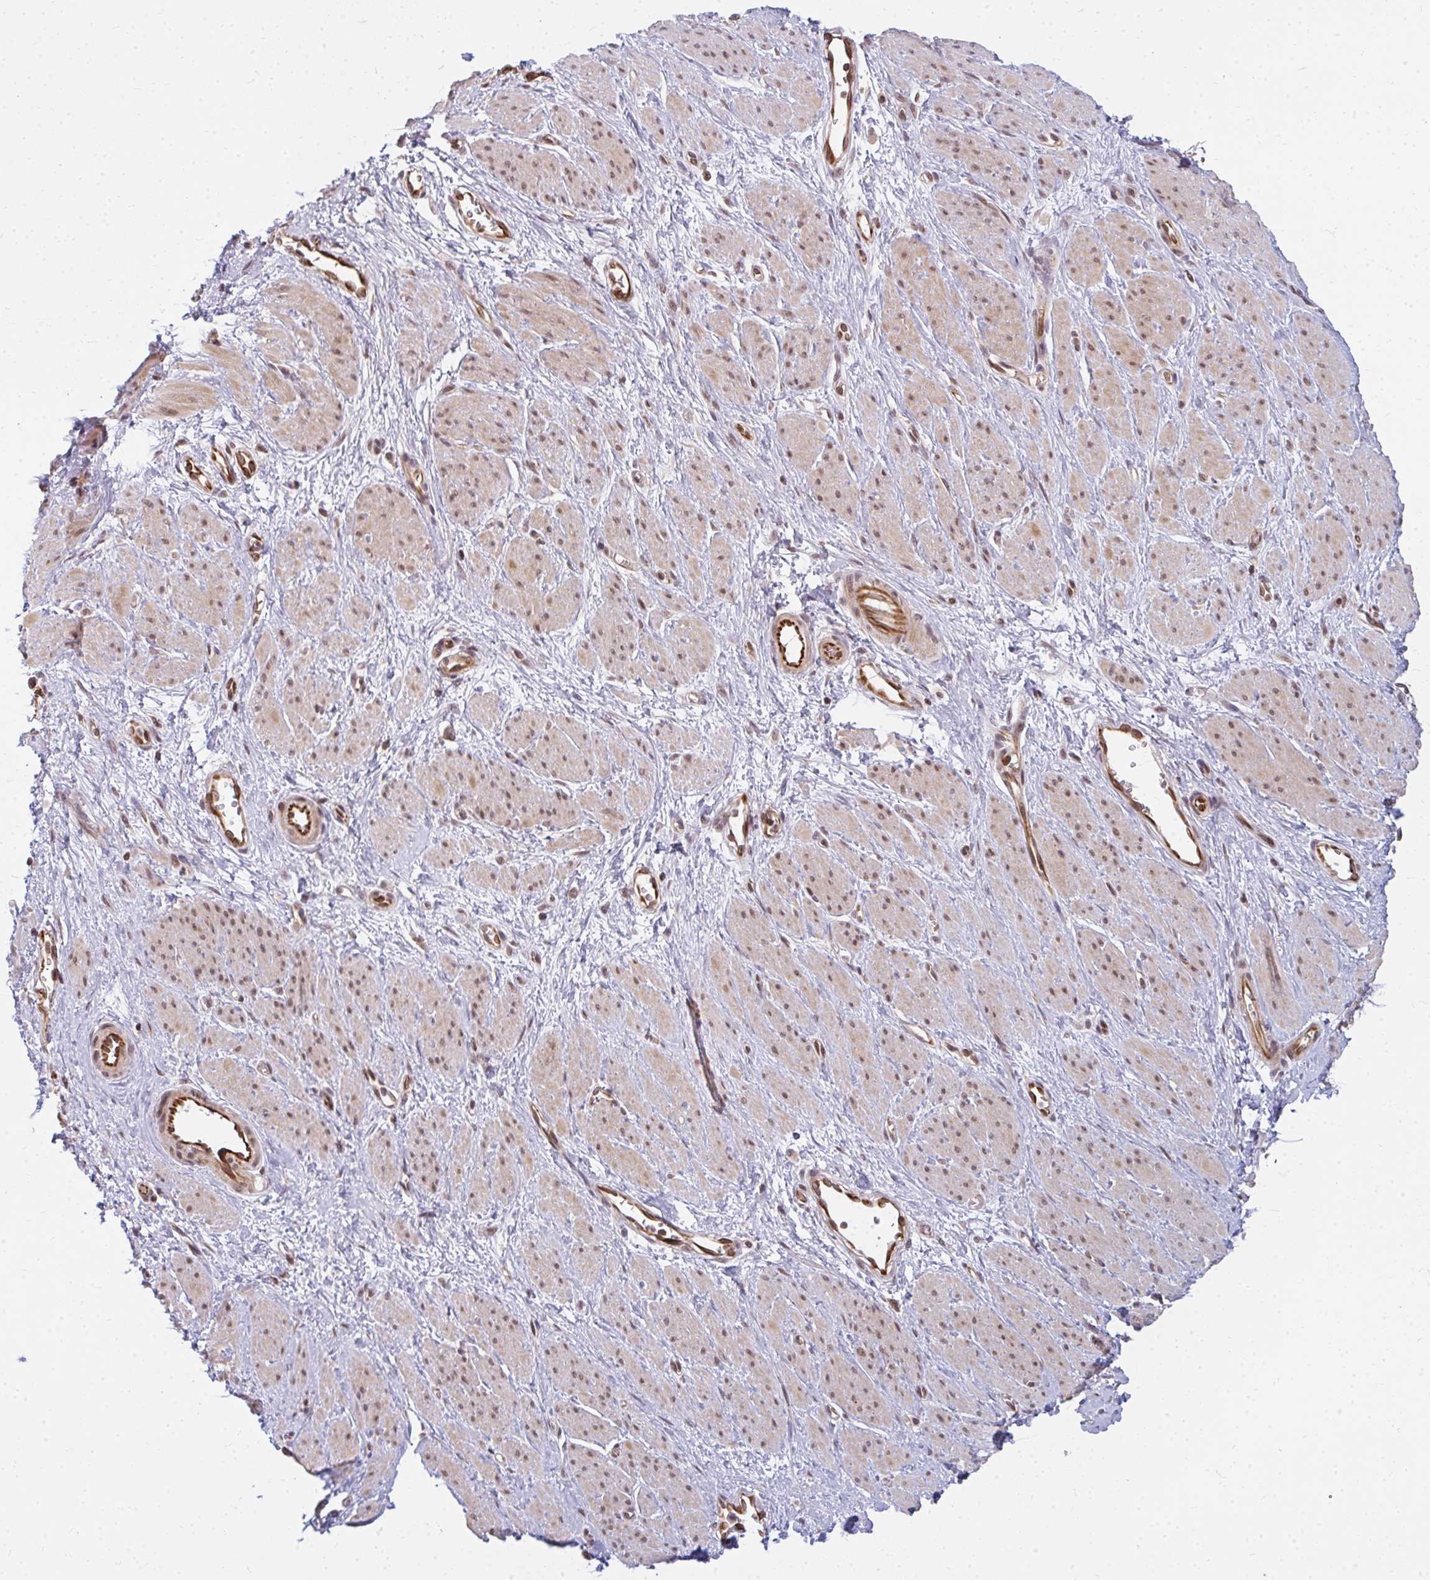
{"staining": {"intensity": "weak", "quantity": ">75%", "location": "cytoplasmic/membranous,nuclear"}, "tissue": "smooth muscle", "cell_type": "Smooth muscle cells", "image_type": "normal", "snomed": [{"axis": "morphology", "description": "Normal tissue, NOS"}, {"axis": "topography", "description": "Smooth muscle"}, {"axis": "topography", "description": "Uterus"}], "caption": "Immunohistochemistry staining of benign smooth muscle, which demonstrates low levels of weak cytoplasmic/membranous,nuclear expression in approximately >75% of smooth muscle cells indicating weak cytoplasmic/membranous,nuclear protein expression. The staining was performed using DAB (brown) for protein detection and nuclei were counterstained in hematoxylin (blue).", "gene": "GTF3C6", "patient": {"sex": "female", "age": 39}}